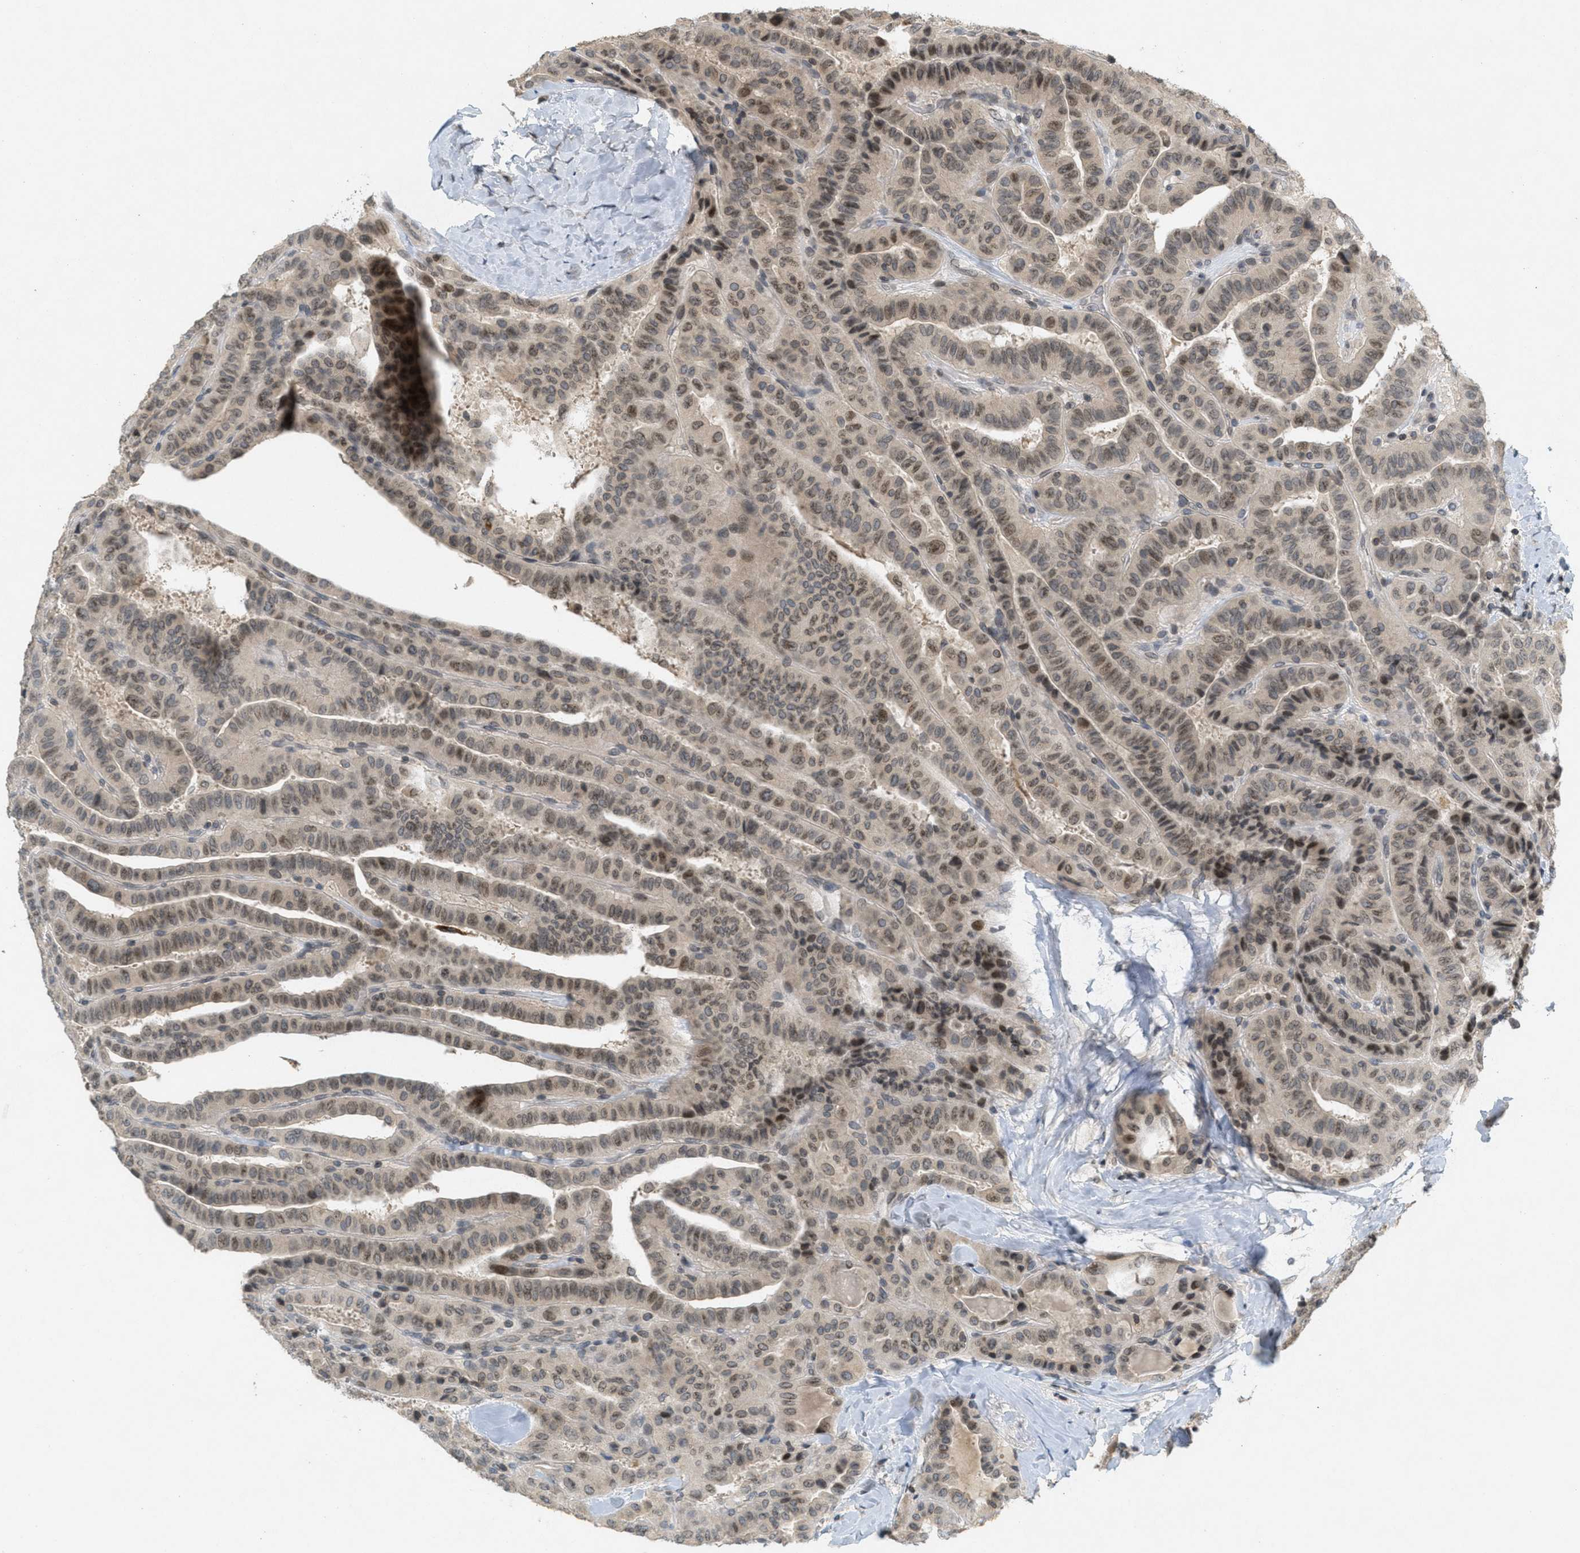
{"staining": {"intensity": "moderate", "quantity": ">75%", "location": "cytoplasmic/membranous,nuclear"}, "tissue": "thyroid cancer", "cell_type": "Tumor cells", "image_type": "cancer", "snomed": [{"axis": "morphology", "description": "Papillary adenocarcinoma, NOS"}, {"axis": "topography", "description": "Thyroid gland"}], "caption": "Immunohistochemistry (DAB) staining of papillary adenocarcinoma (thyroid) demonstrates moderate cytoplasmic/membranous and nuclear protein expression in about >75% of tumor cells.", "gene": "ABHD6", "patient": {"sex": "male", "age": 77}}